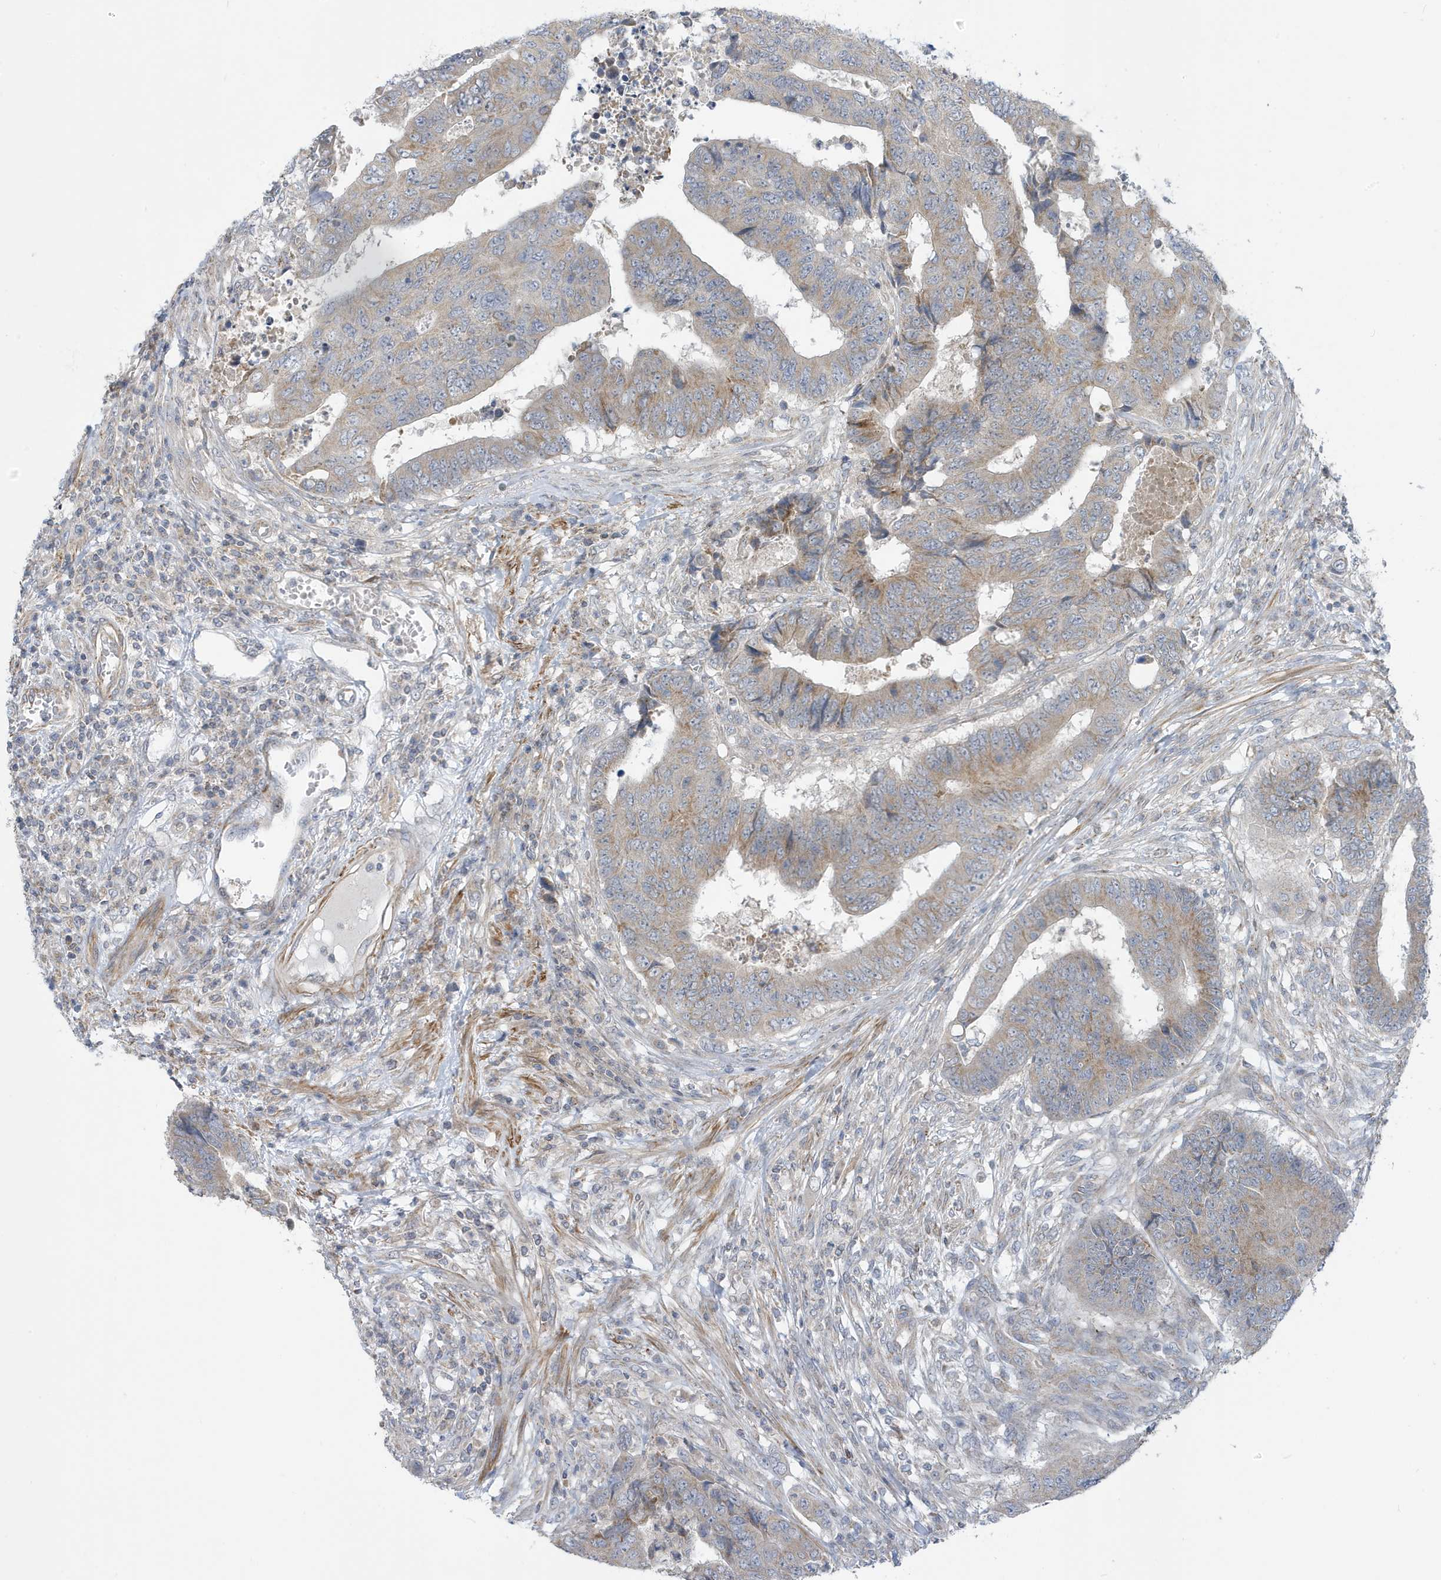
{"staining": {"intensity": "weak", "quantity": "25%-75%", "location": "cytoplasmic/membranous"}, "tissue": "colorectal cancer", "cell_type": "Tumor cells", "image_type": "cancer", "snomed": [{"axis": "morphology", "description": "Adenocarcinoma, NOS"}, {"axis": "topography", "description": "Rectum"}], "caption": "Human colorectal cancer stained with a brown dye shows weak cytoplasmic/membranous positive staining in approximately 25%-75% of tumor cells.", "gene": "ATP13A5", "patient": {"sex": "male", "age": 84}}